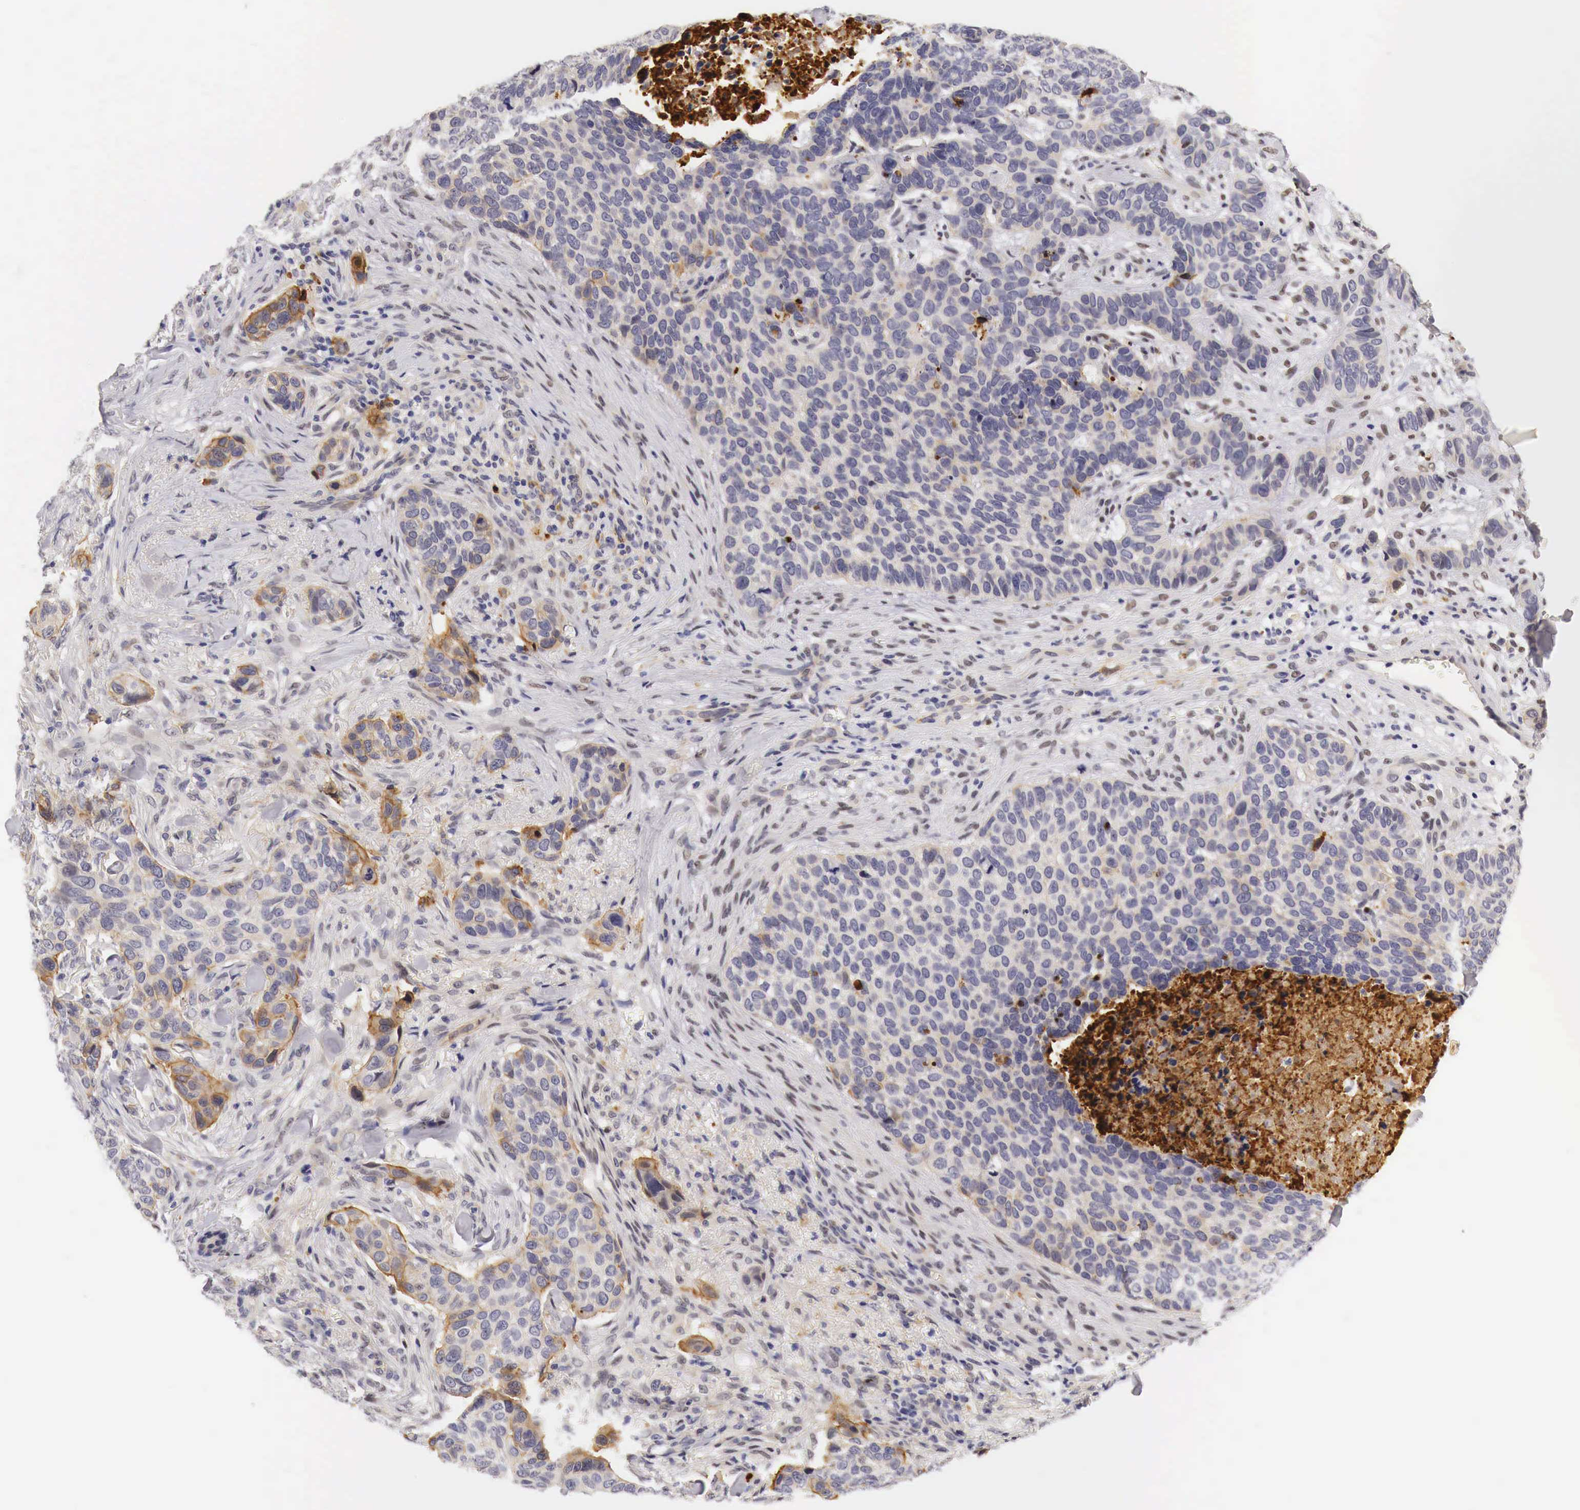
{"staining": {"intensity": "weak", "quantity": "<25%", "location": "cytoplasmic/membranous"}, "tissue": "skin cancer", "cell_type": "Tumor cells", "image_type": "cancer", "snomed": [{"axis": "morphology", "description": "Normal tissue, NOS"}, {"axis": "morphology", "description": "Basal cell carcinoma"}, {"axis": "topography", "description": "Skin"}], "caption": "Skin cancer (basal cell carcinoma) stained for a protein using immunohistochemistry displays no positivity tumor cells.", "gene": "CASP3", "patient": {"sex": "male", "age": 81}}